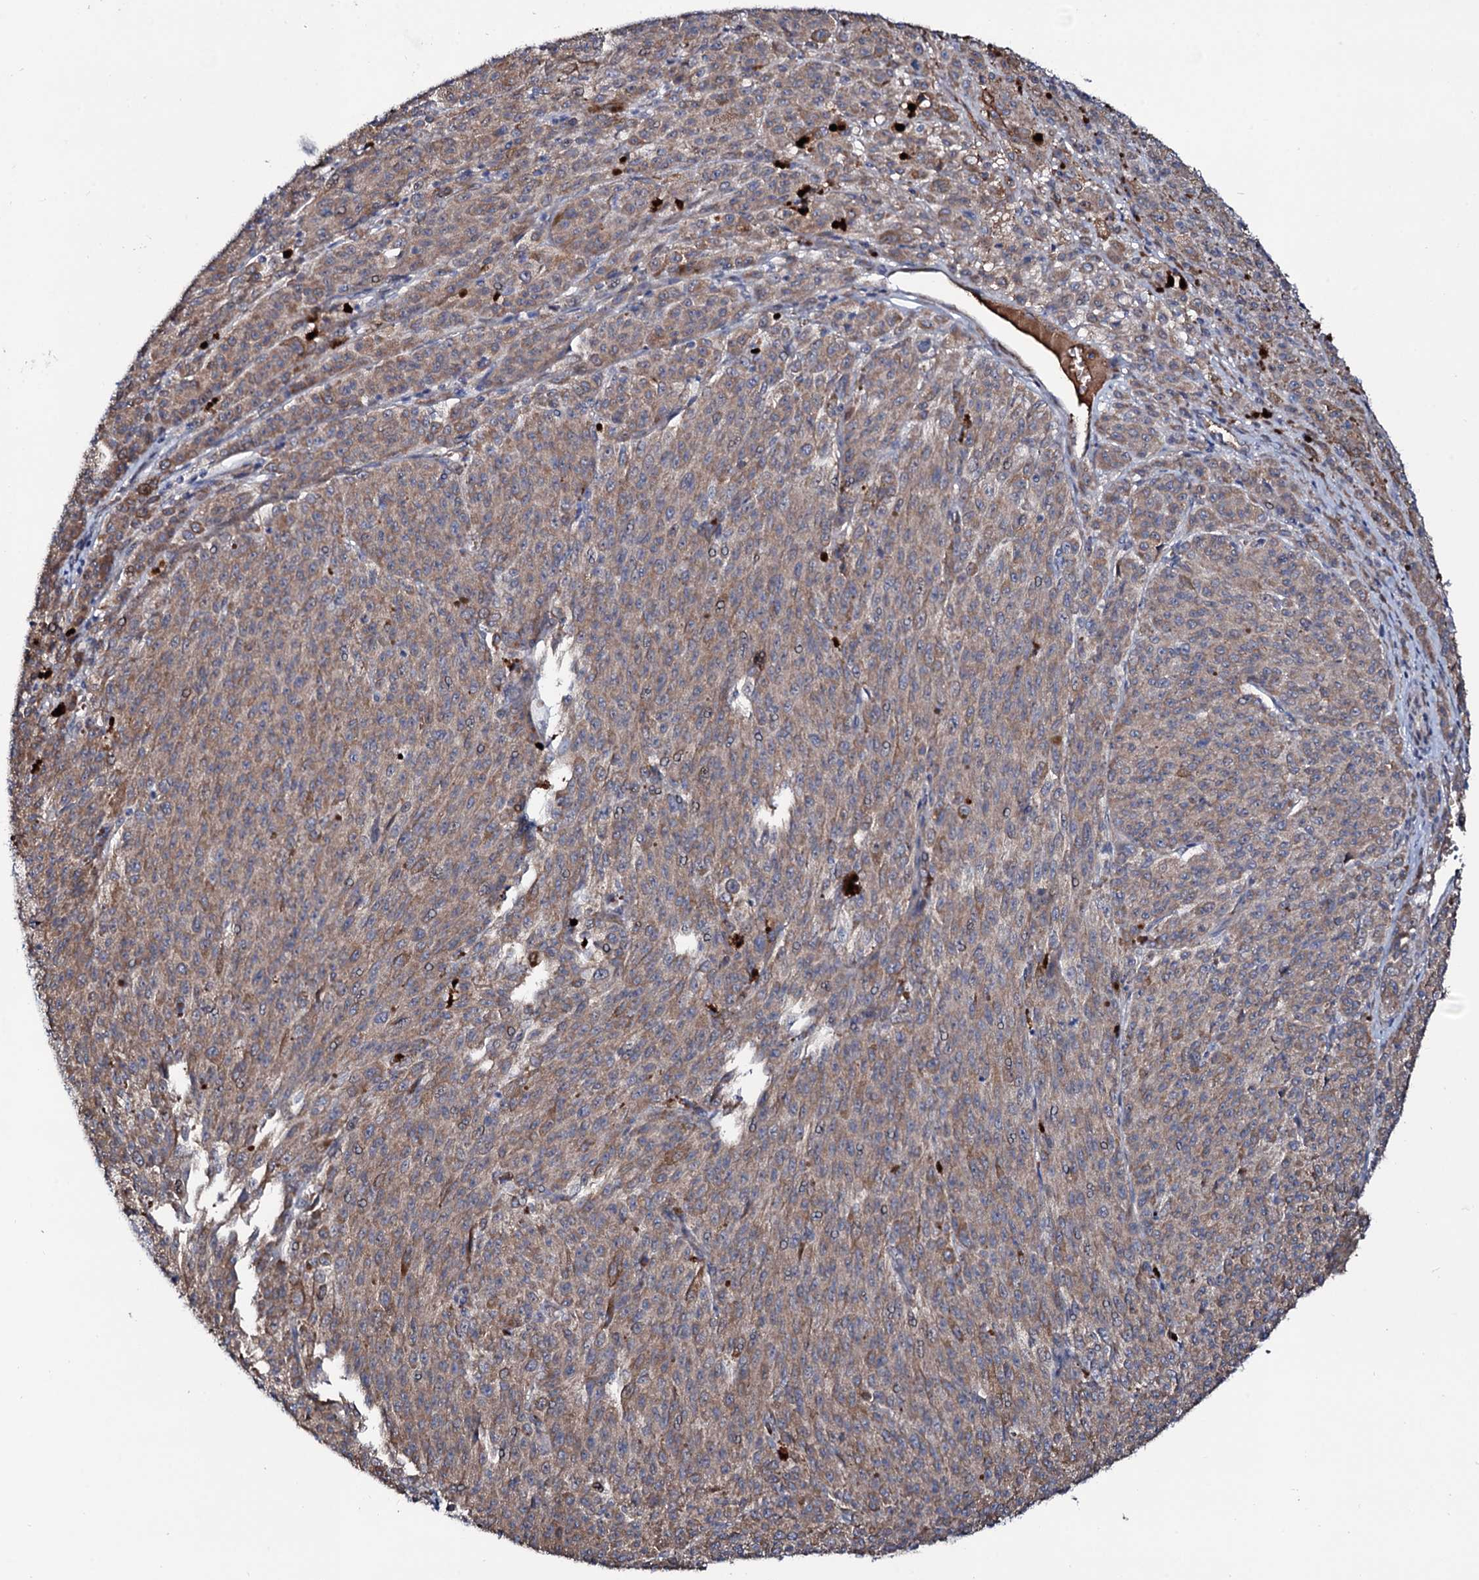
{"staining": {"intensity": "moderate", "quantity": ">75%", "location": "cytoplasmic/membranous"}, "tissue": "melanoma", "cell_type": "Tumor cells", "image_type": "cancer", "snomed": [{"axis": "morphology", "description": "Malignant melanoma, NOS"}, {"axis": "topography", "description": "Skin"}], "caption": "An image of melanoma stained for a protein demonstrates moderate cytoplasmic/membranous brown staining in tumor cells.", "gene": "PPP1R3D", "patient": {"sex": "female", "age": 52}}